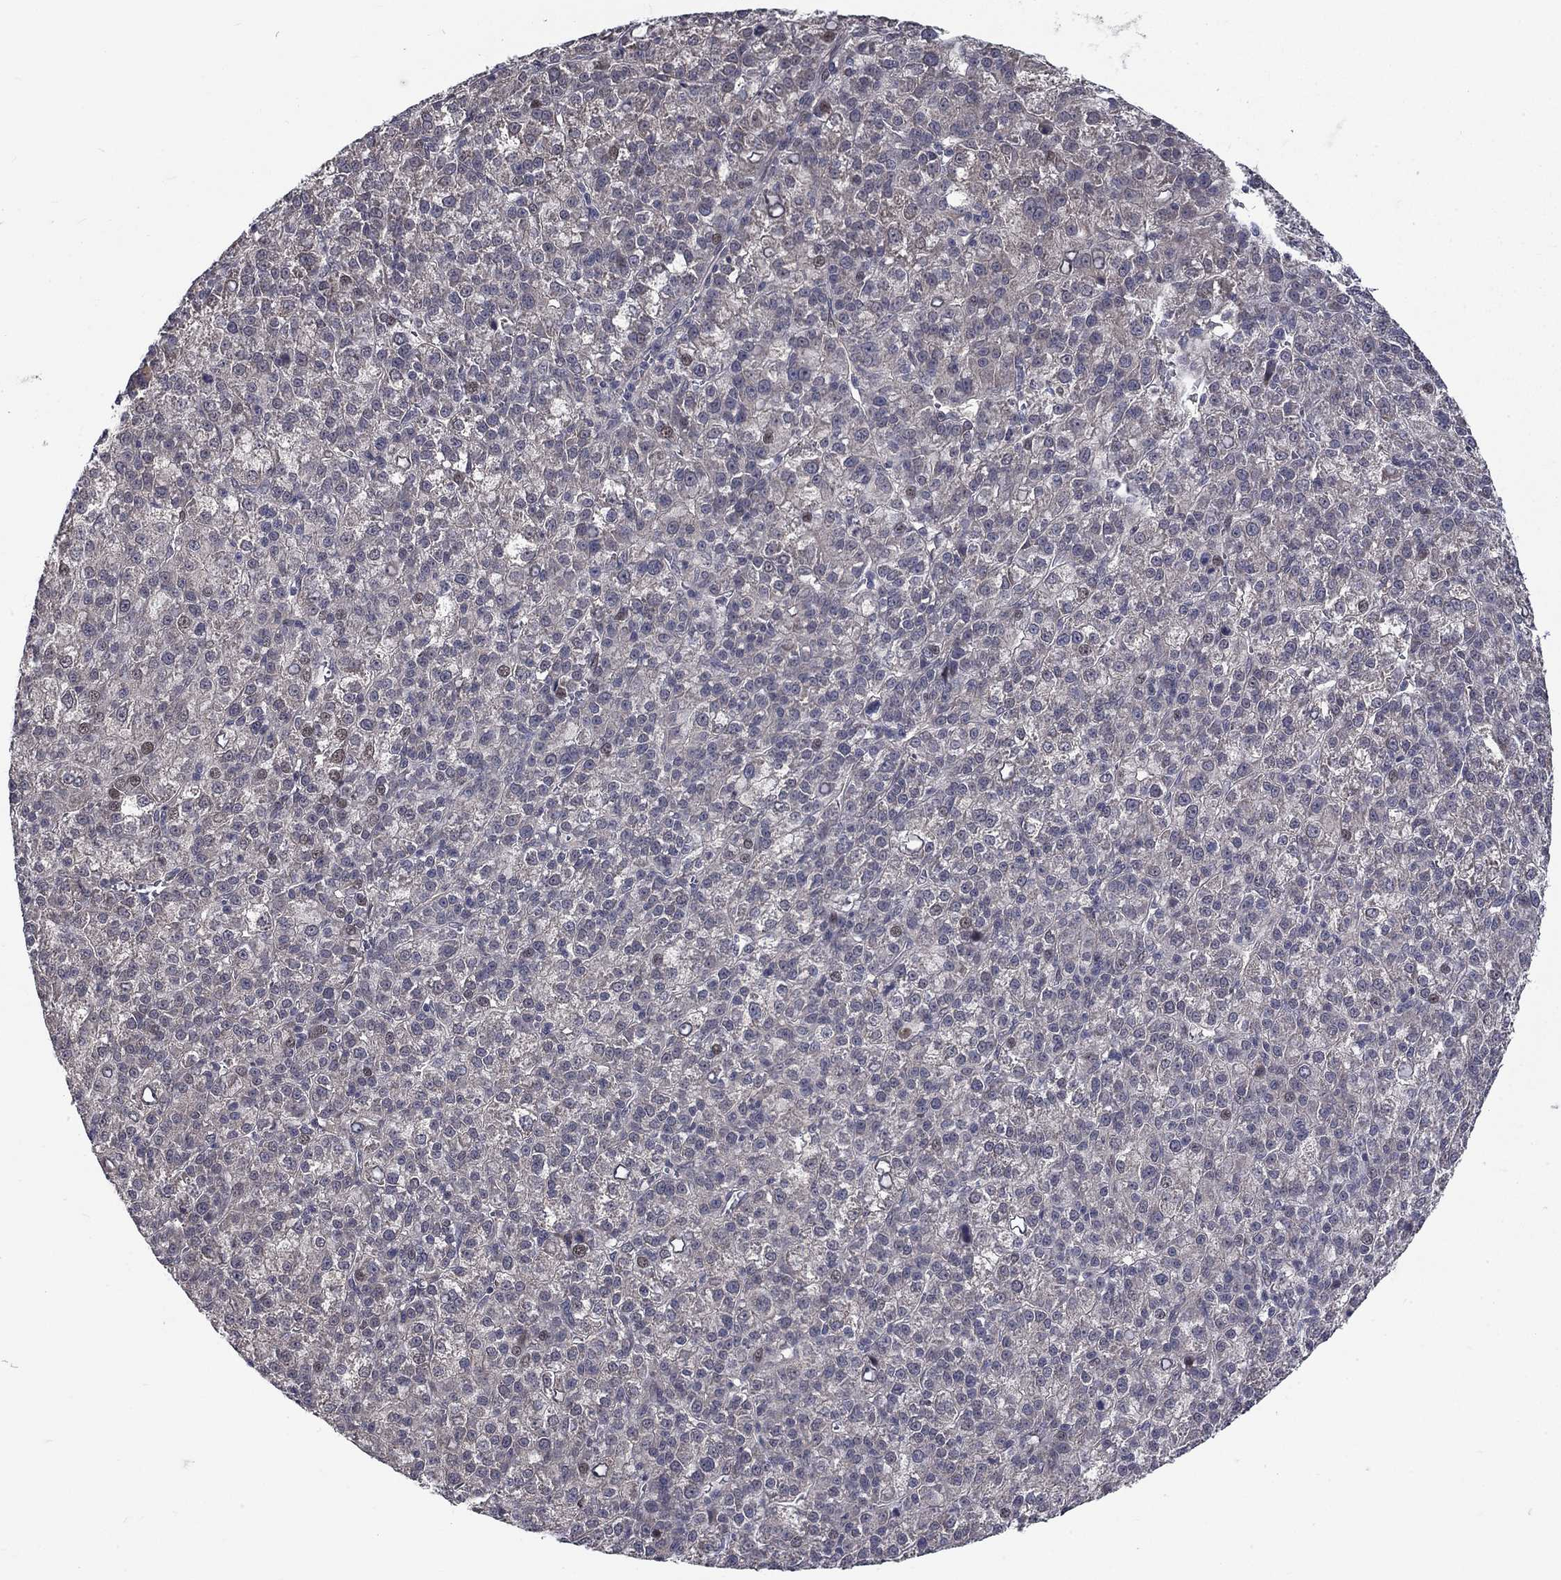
{"staining": {"intensity": "negative", "quantity": "none", "location": "none"}, "tissue": "liver cancer", "cell_type": "Tumor cells", "image_type": "cancer", "snomed": [{"axis": "morphology", "description": "Carcinoma, Hepatocellular, NOS"}, {"axis": "topography", "description": "Liver"}], "caption": "Human liver hepatocellular carcinoma stained for a protein using immunohistochemistry exhibits no staining in tumor cells.", "gene": "FAM3B", "patient": {"sex": "female", "age": 60}}